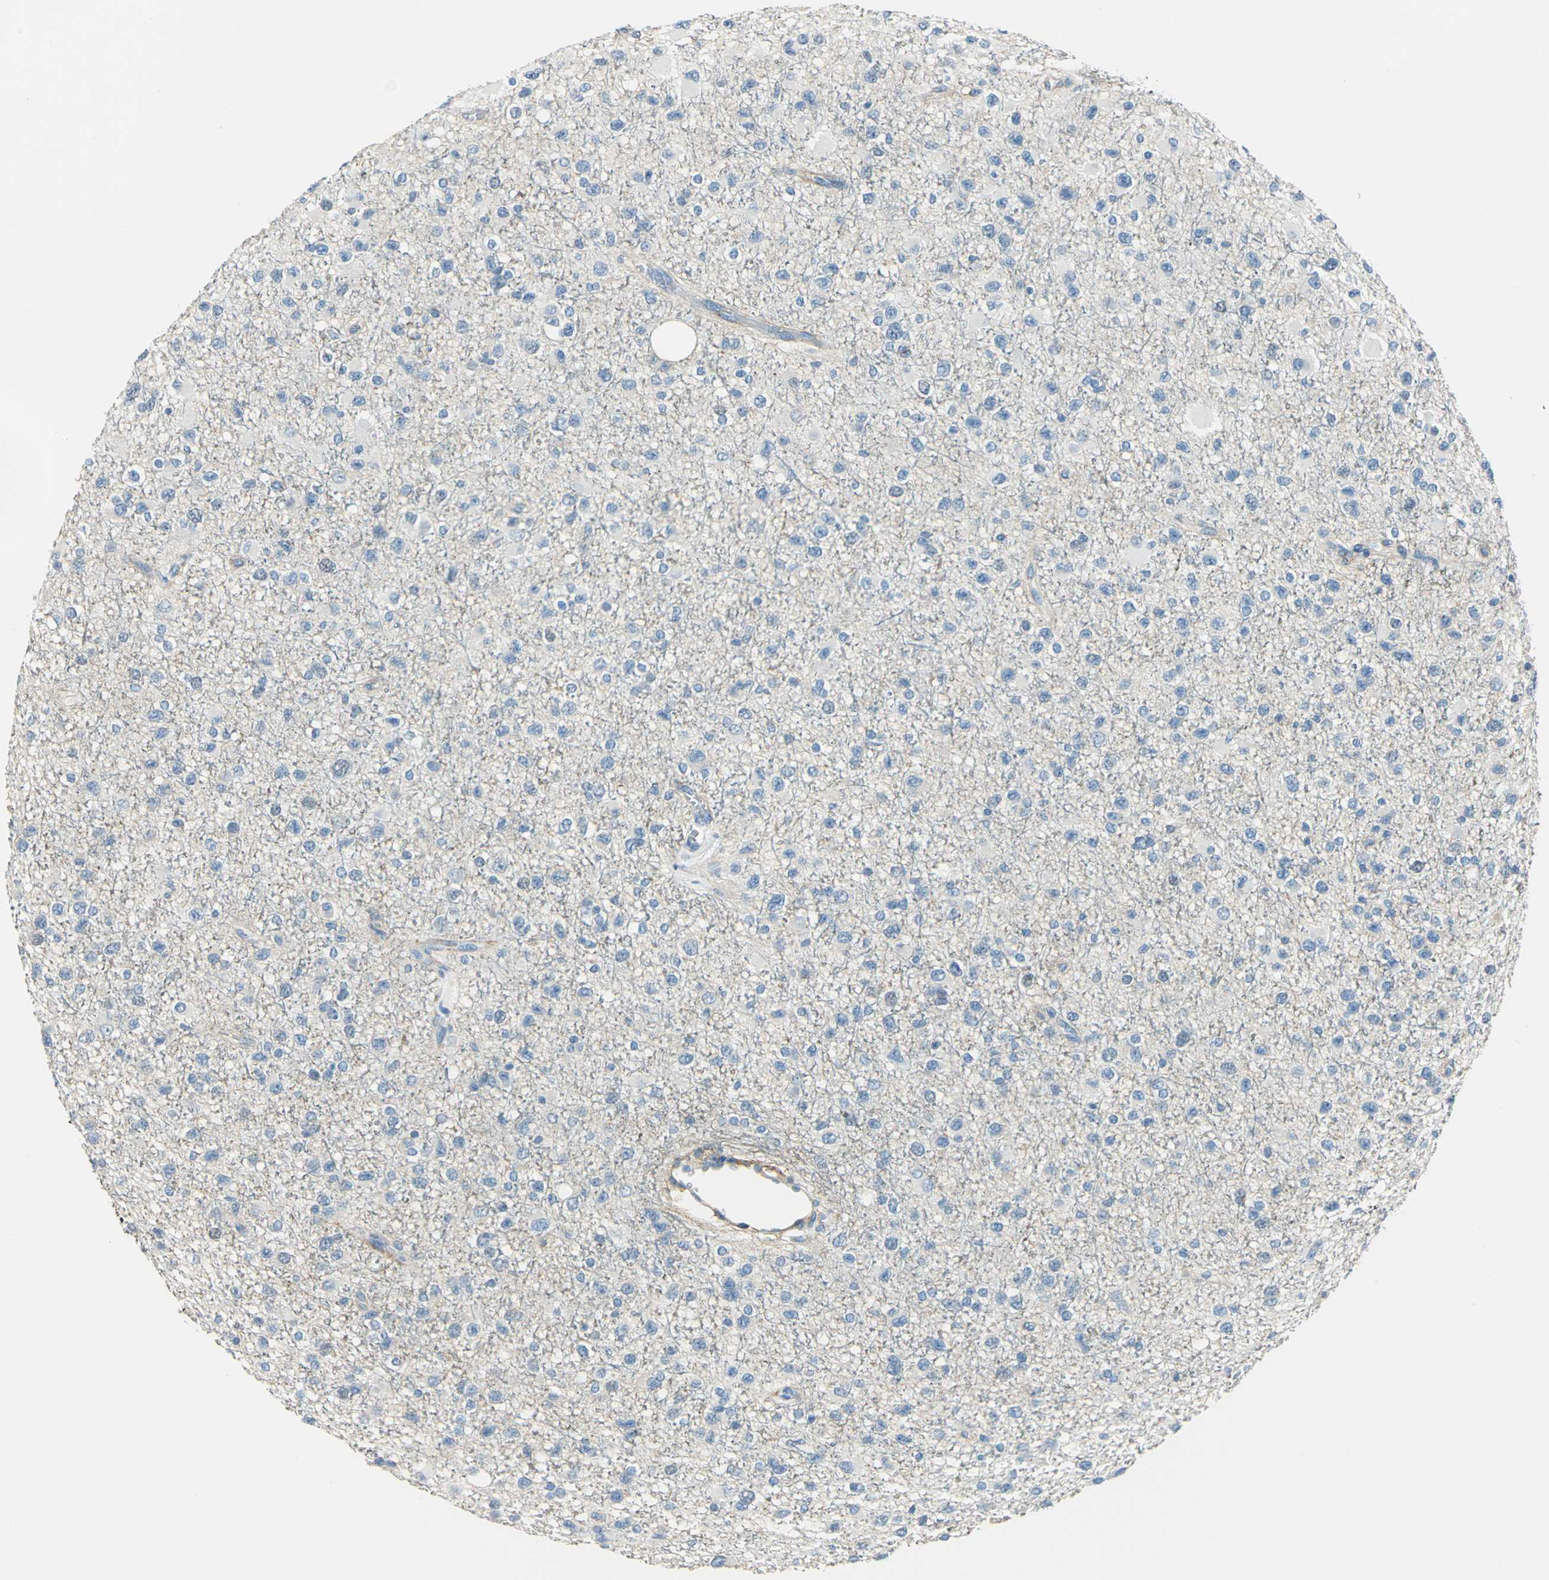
{"staining": {"intensity": "negative", "quantity": "none", "location": "none"}, "tissue": "glioma", "cell_type": "Tumor cells", "image_type": "cancer", "snomed": [{"axis": "morphology", "description": "Glioma, malignant, Low grade"}, {"axis": "topography", "description": "Brain"}], "caption": "High power microscopy histopathology image of an IHC micrograph of glioma, revealing no significant positivity in tumor cells.", "gene": "AKAP12", "patient": {"sex": "male", "age": 42}}